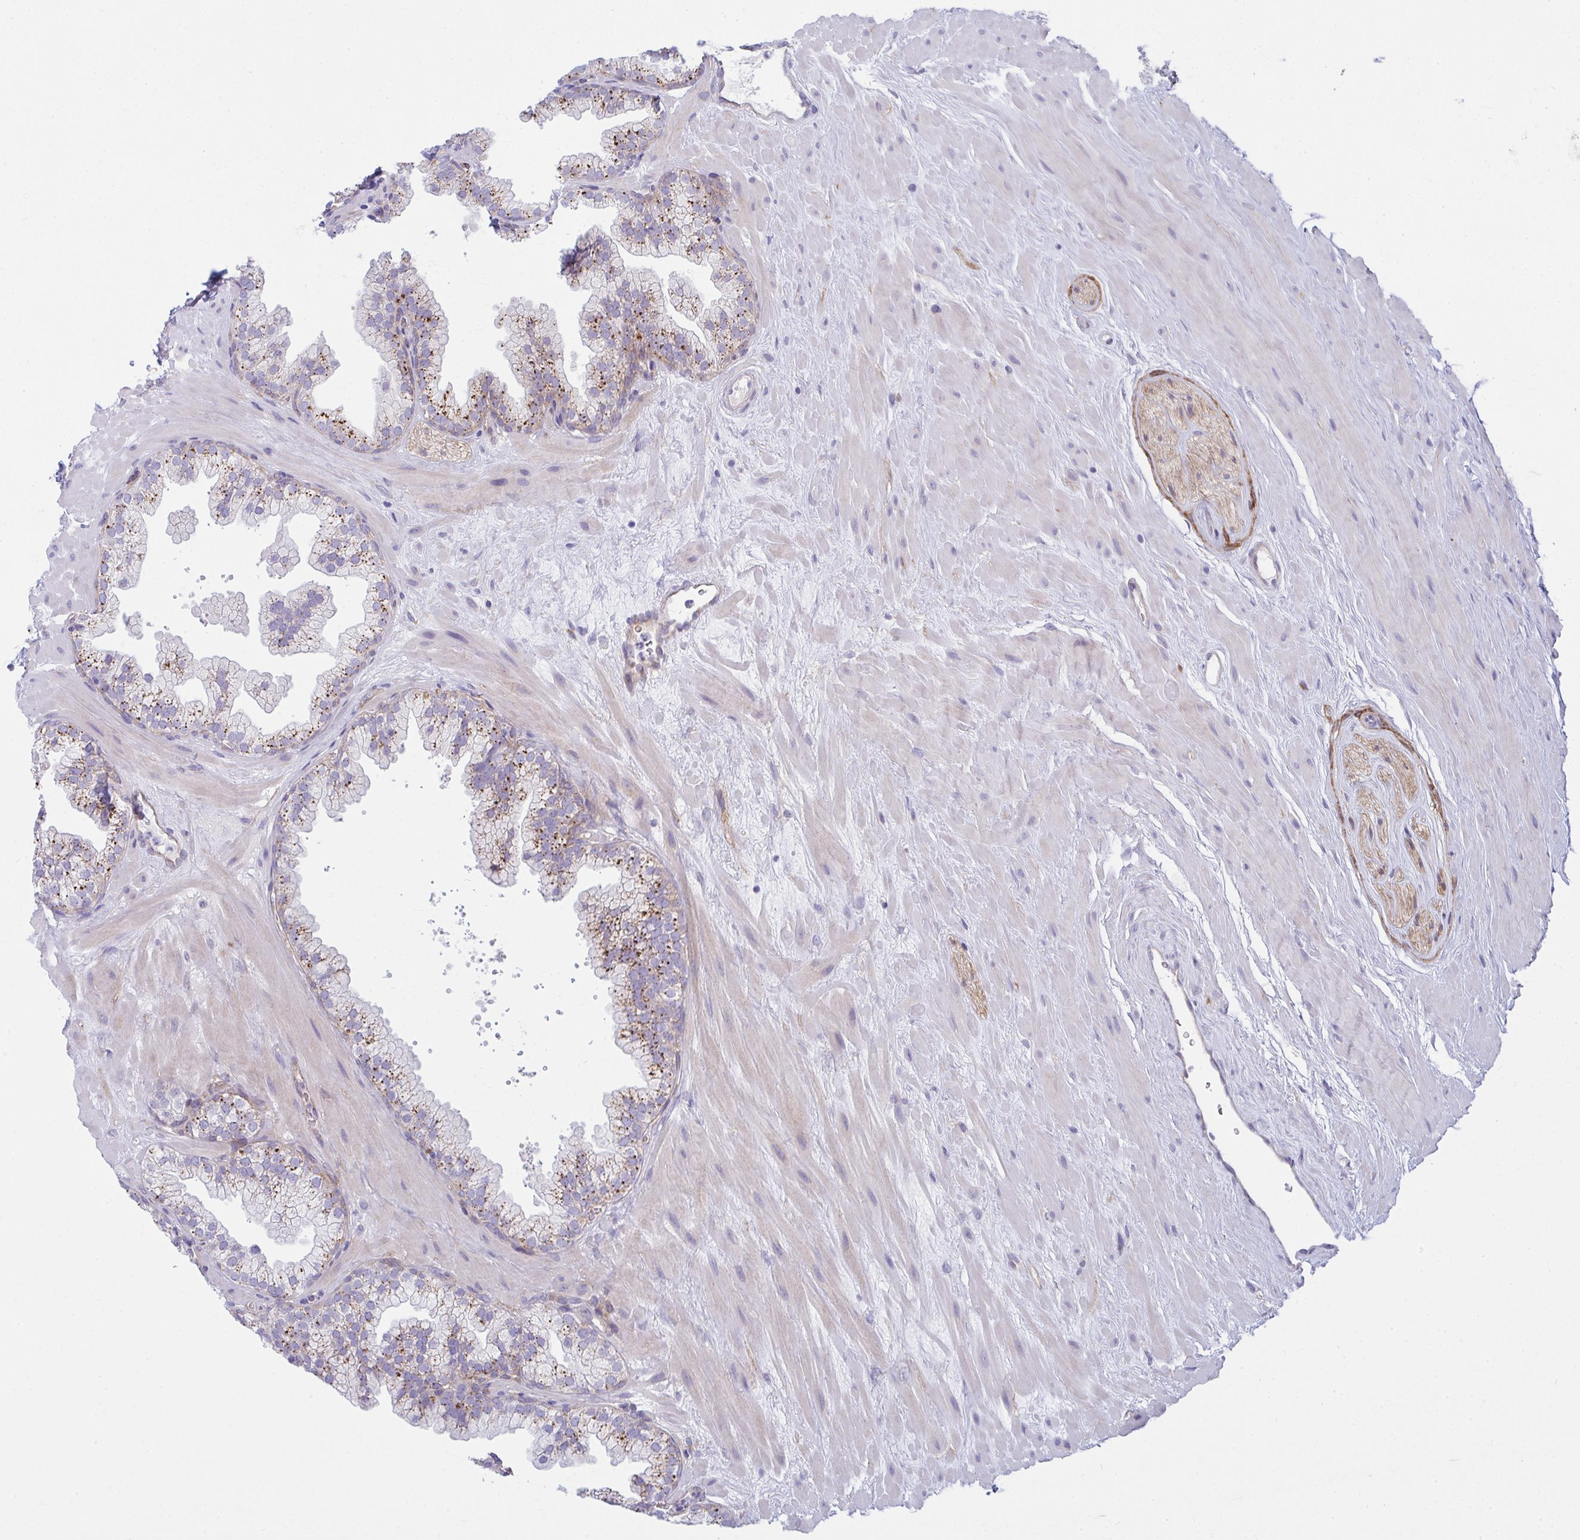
{"staining": {"intensity": "moderate", "quantity": "25%-75%", "location": "cytoplasmic/membranous"}, "tissue": "prostate", "cell_type": "Glandular cells", "image_type": "normal", "snomed": [{"axis": "morphology", "description": "Normal tissue, NOS"}, {"axis": "topography", "description": "Prostate"}, {"axis": "topography", "description": "Peripheral nerve tissue"}], "caption": "This histopathology image reveals IHC staining of unremarkable human prostate, with medium moderate cytoplasmic/membranous expression in about 25%-75% of glandular cells.", "gene": "GAB1", "patient": {"sex": "male", "age": 61}}